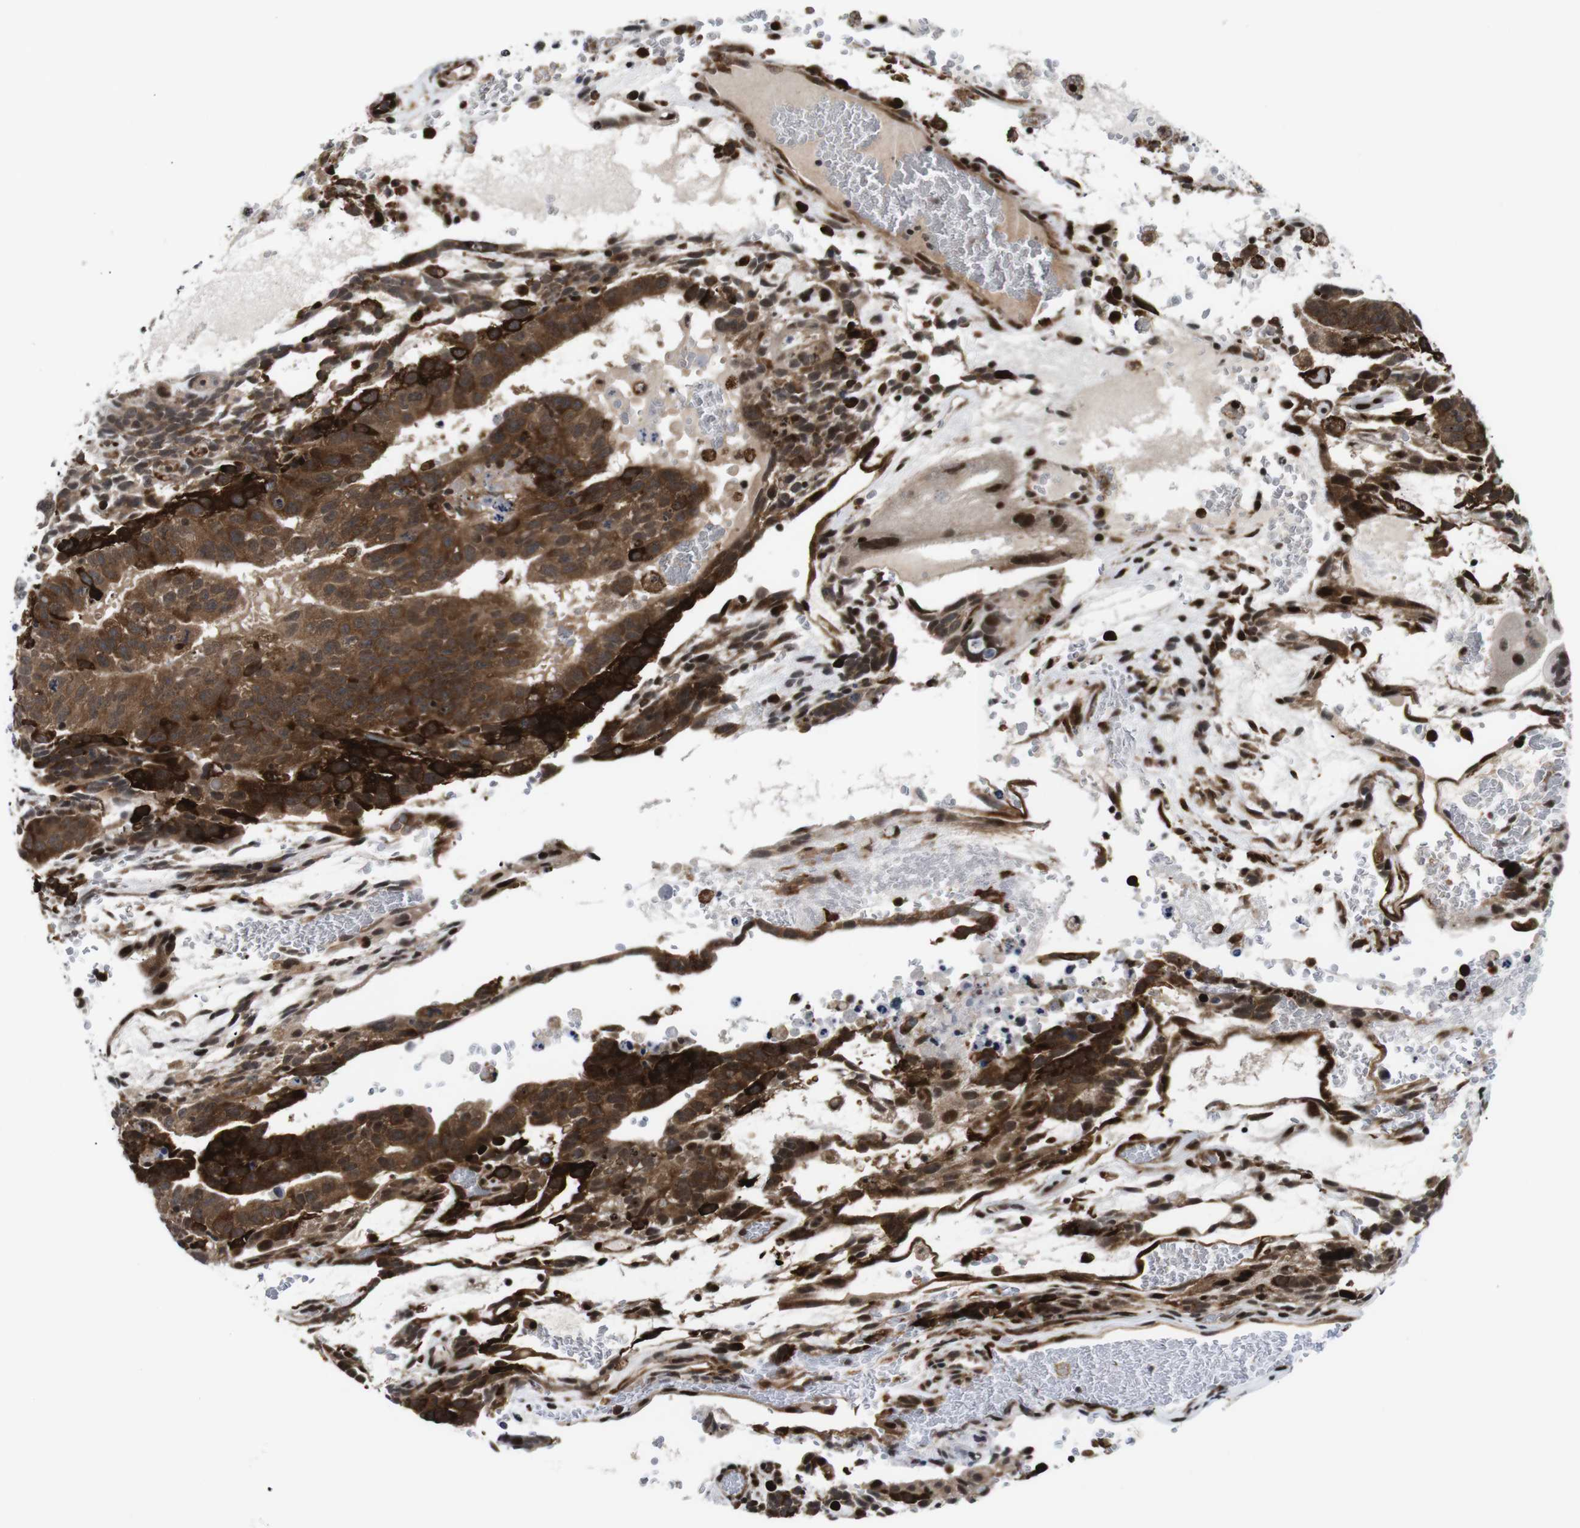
{"staining": {"intensity": "moderate", "quantity": ">75%", "location": "cytoplasmic/membranous"}, "tissue": "testis cancer", "cell_type": "Tumor cells", "image_type": "cancer", "snomed": [{"axis": "morphology", "description": "Seminoma, NOS"}, {"axis": "morphology", "description": "Carcinoma, Embryonal, NOS"}, {"axis": "topography", "description": "Testis"}], "caption": "Immunohistochemical staining of human embryonal carcinoma (testis) demonstrates medium levels of moderate cytoplasmic/membranous protein positivity in about >75% of tumor cells.", "gene": "EIF4G1", "patient": {"sex": "male", "age": 52}}